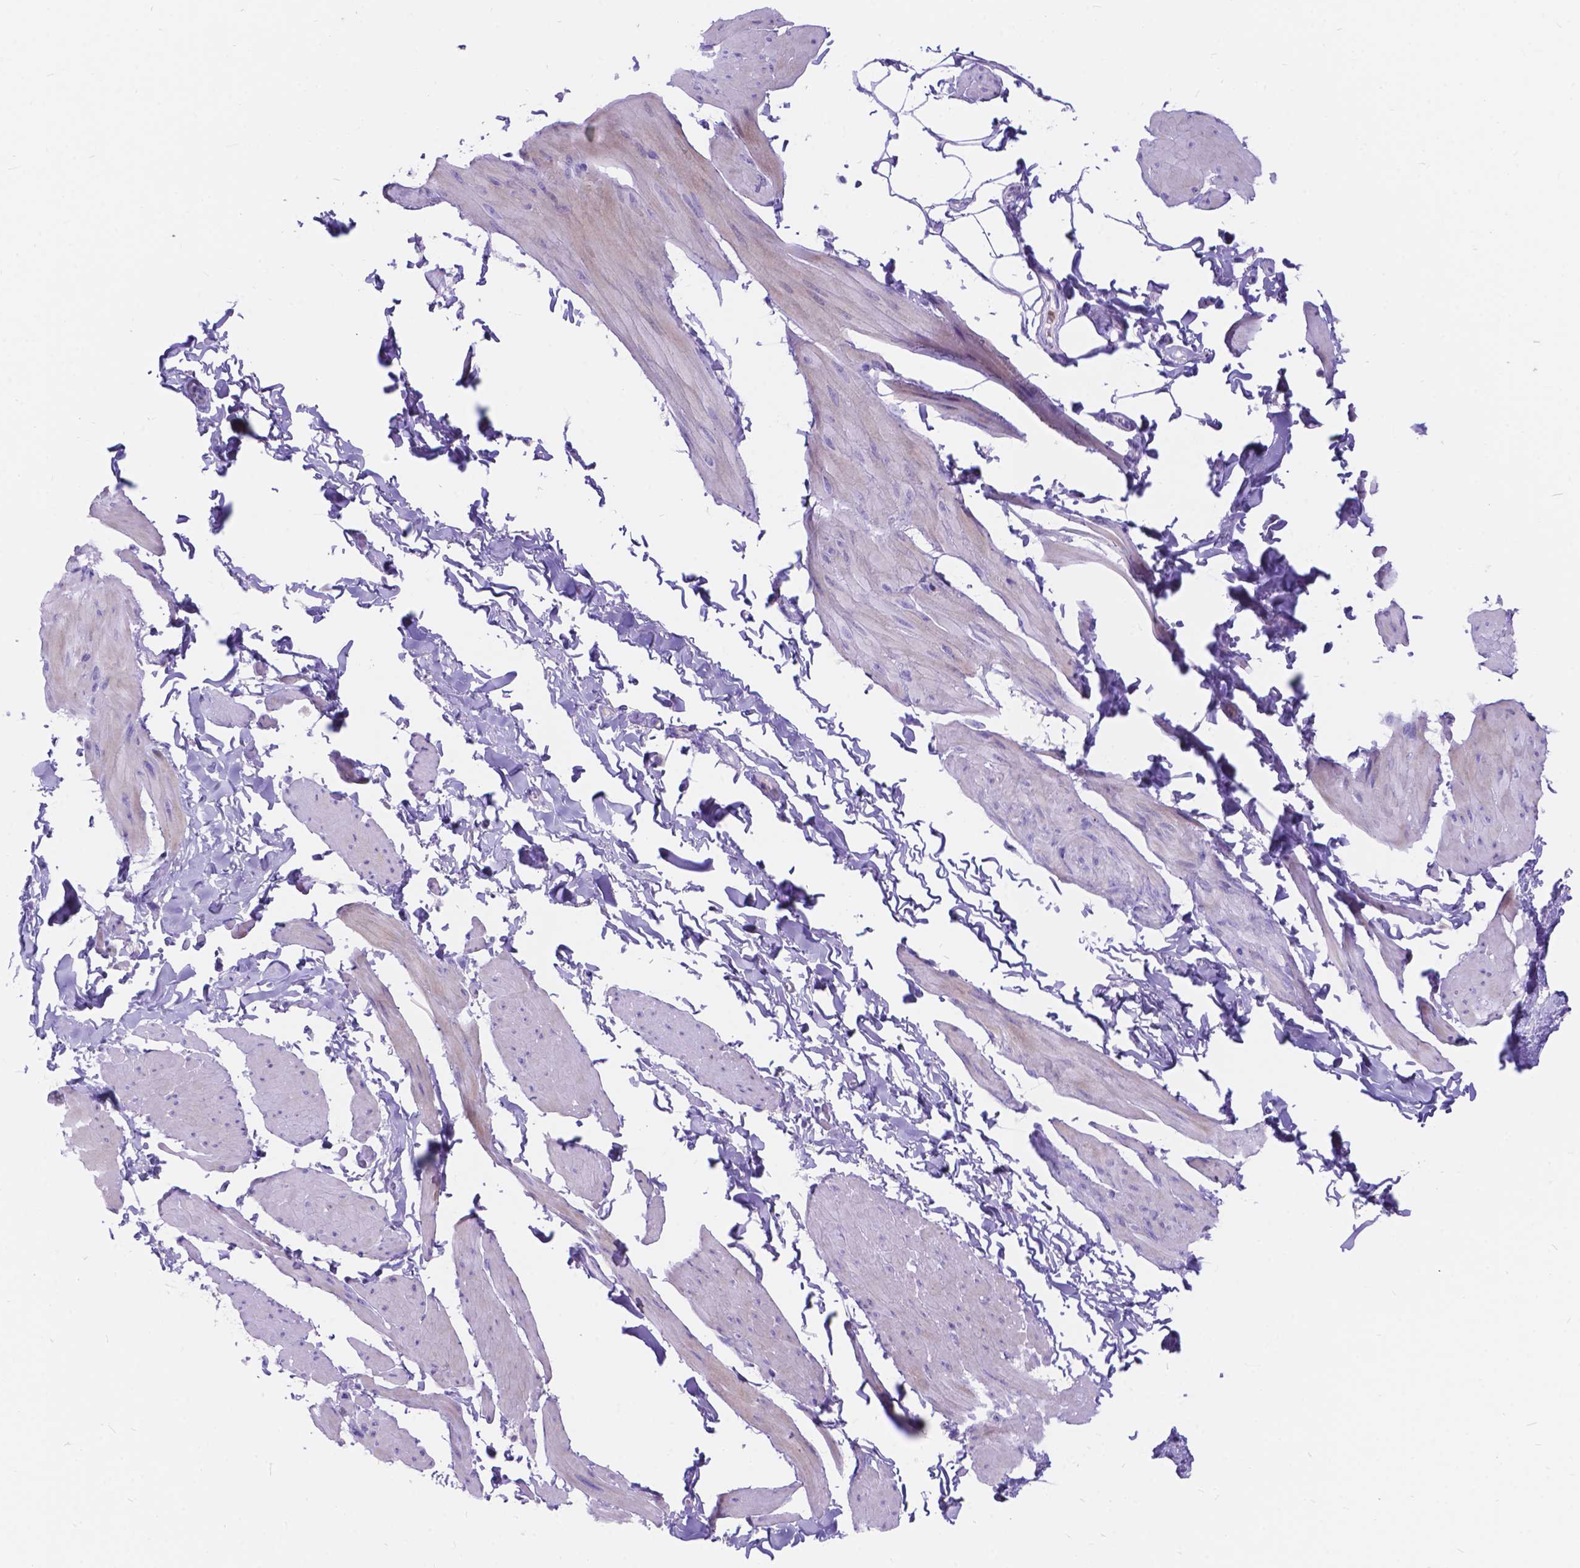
{"staining": {"intensity": "negative", "quantity": "none", "location": "none"}, "tissue": "smooth muscle", "cell_type": "Smooth muscle cells", "image_type": "normal", "snomed": [{"axis": "morphology", "description": "Normal tissue, NOS"}, {"axis": "topography", "description": "Adipose tissue"}, {"axis": "topography", "description": "Smooth muscle"}, {"axis": "topography", "description": "Peripheral nerve tissue"}], "caption": "Micrograph shows no significant protein positivity in smooth muscle cells of unremarkable smooth muscle. The staining is performed using DAB brown chromogen with nuclei counter-stained in using hematoxylin.", "gene": "KLHL10", "patient": {"sex": "male", "age": 83}}